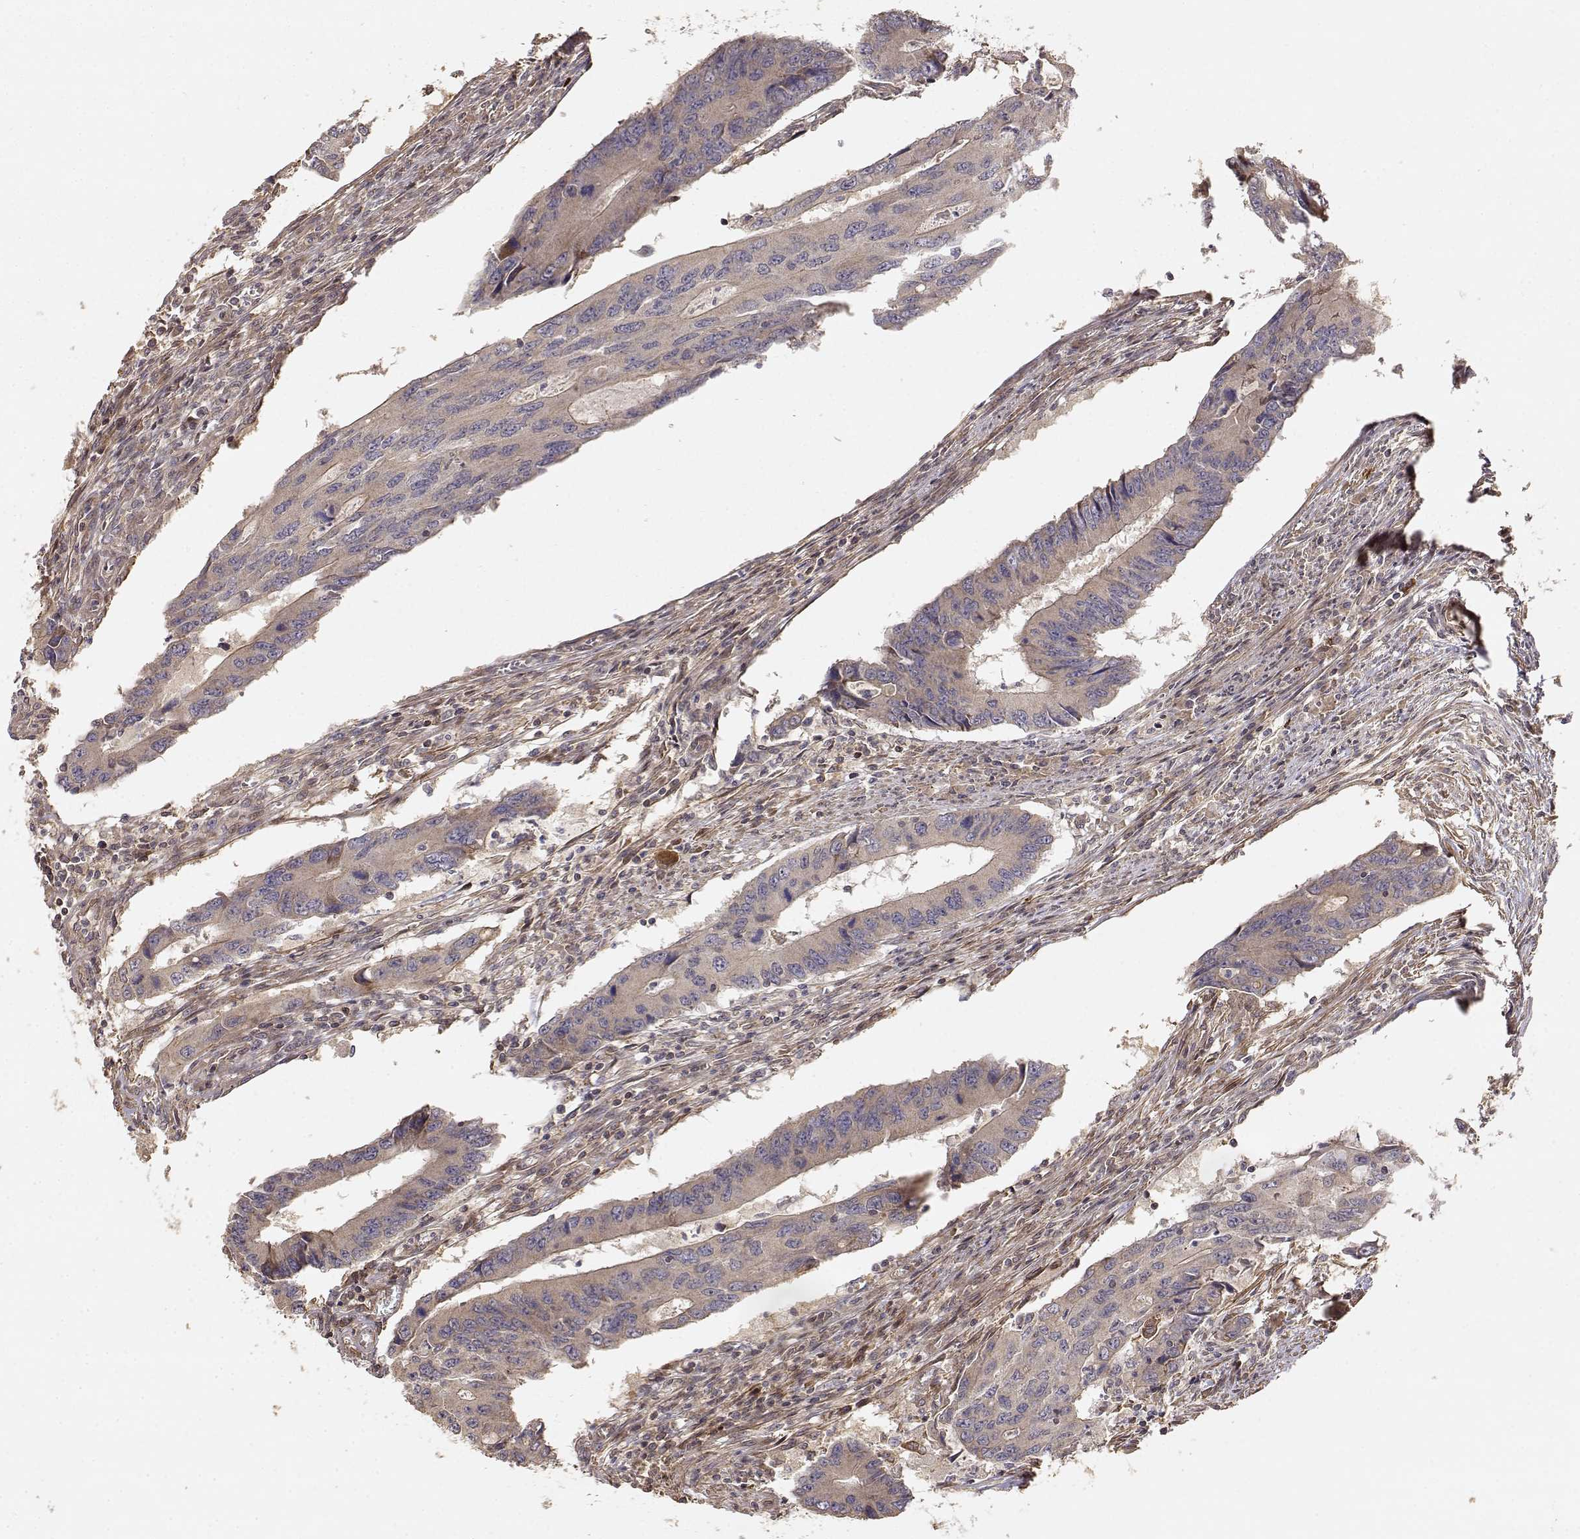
{"staining": {"intensity": "weak", "quantity": ">75%", "location": "cytoplasmic/membranous"}, "tissue": "colorectal cancer", "cell_type": "Tumor cells", "image_type": "cancer", "snomed": [{"axis": "morphology", "description": "Adenocarcinoma, NOS"}, {"axis": "topography", "description": "Colon"}], "caption": "This image shows immunohistochemistry (IHC) staining of colorectal cancer (adenocarcinoma), with low weak cytoplasmic/membranous expression in about >75% of tumor cells.", "gene": "PICK1", "patient": {"sex": "male", "age": 53}}